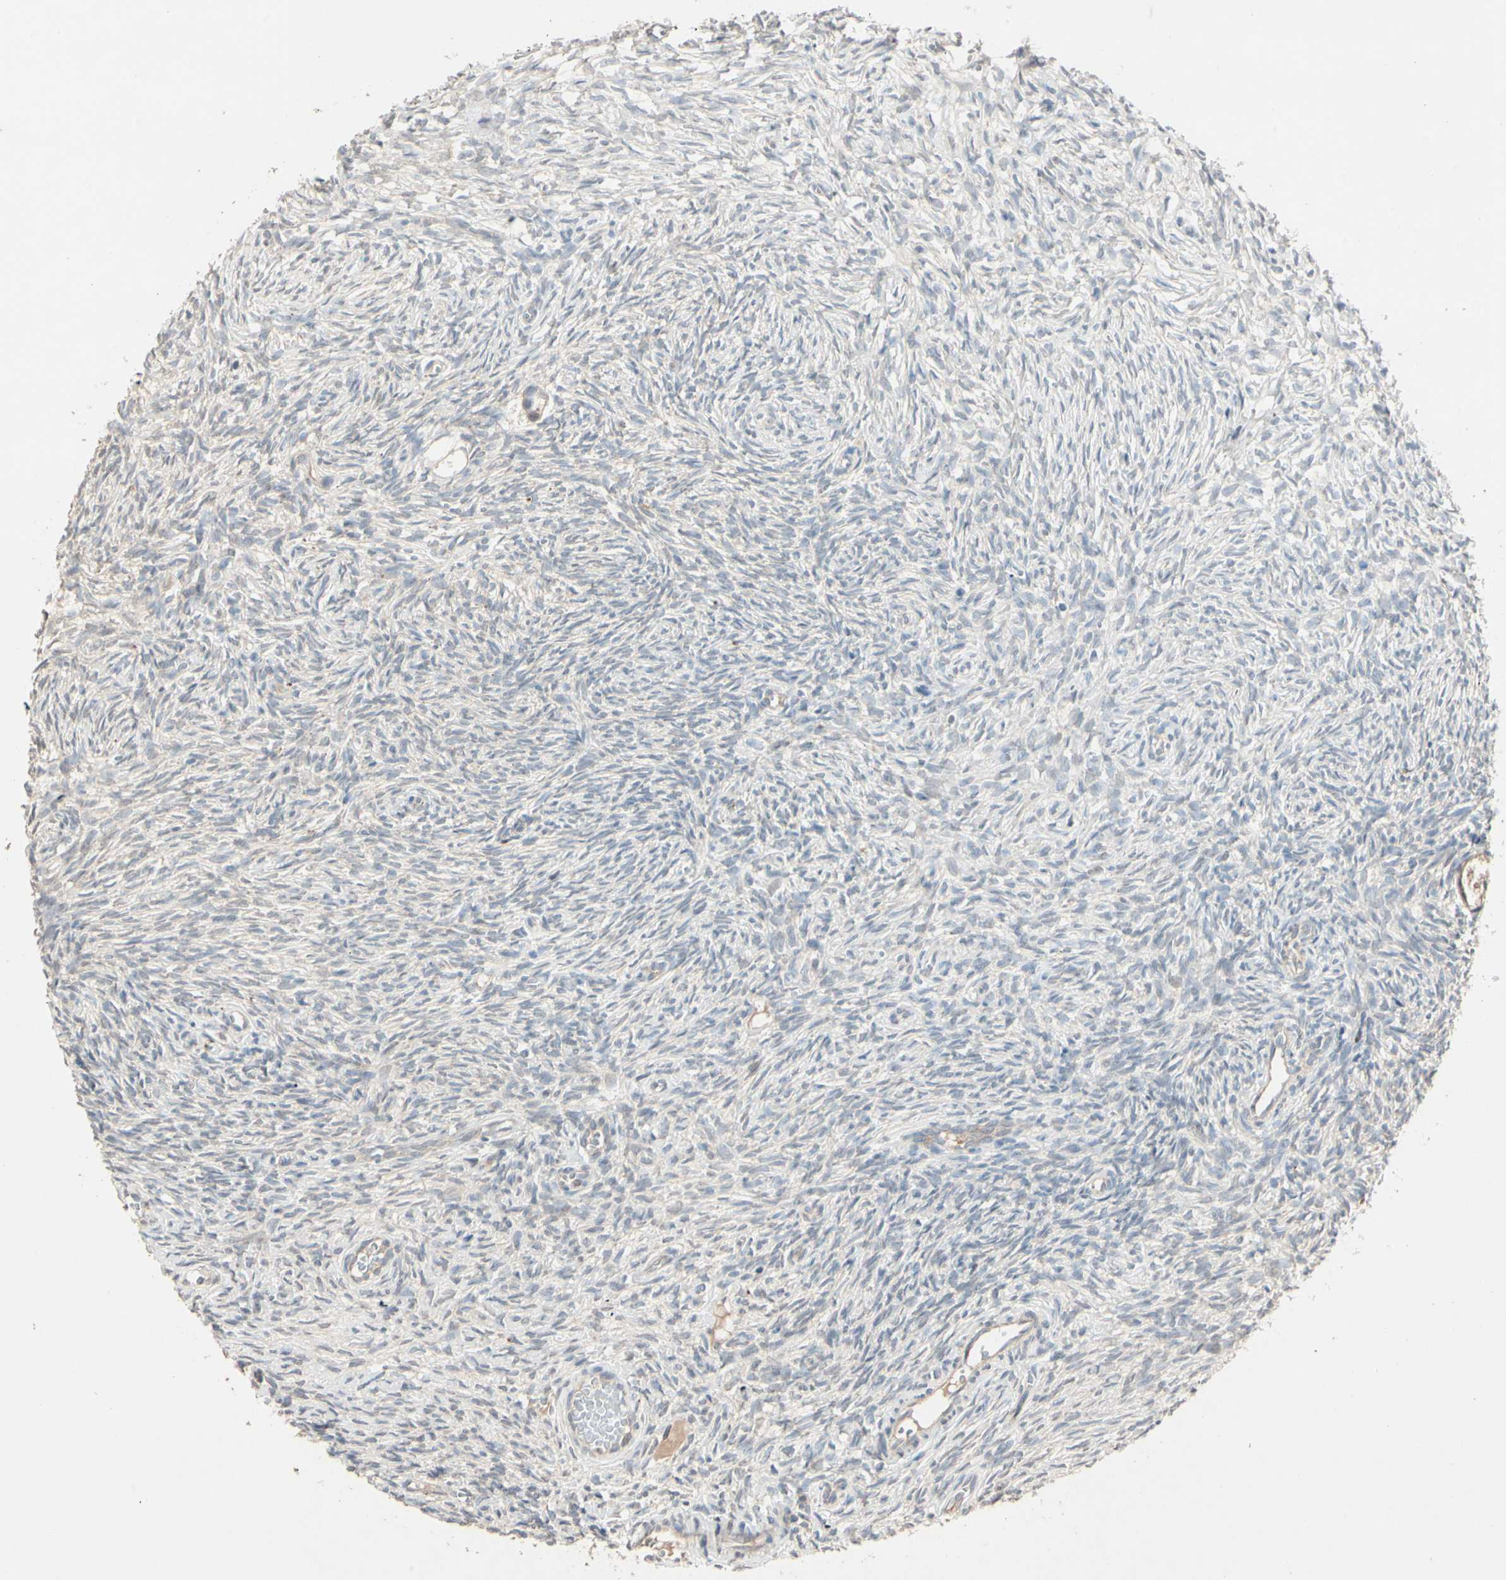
{"staining": {"intensity": "weak", "quantity": ">75%", "location": "cytoplasmic/membranous"}, "tissue": "ovary", "cell_type": "Follicle cells", "image_type": "normal", "snomed": [{"axis": "morphology", "description": "Normal tissue, NOS"}, {"axis": "topography", "description": "Ovary"}], "caption": "Brown immunohistochemical staining in normal human ovary demonstrates weak cytoplasmic/membranous expression in approximately >75% of follicle cells.", "gene": "ACSL5", "patient": {"sex": "female", "age": 35}}